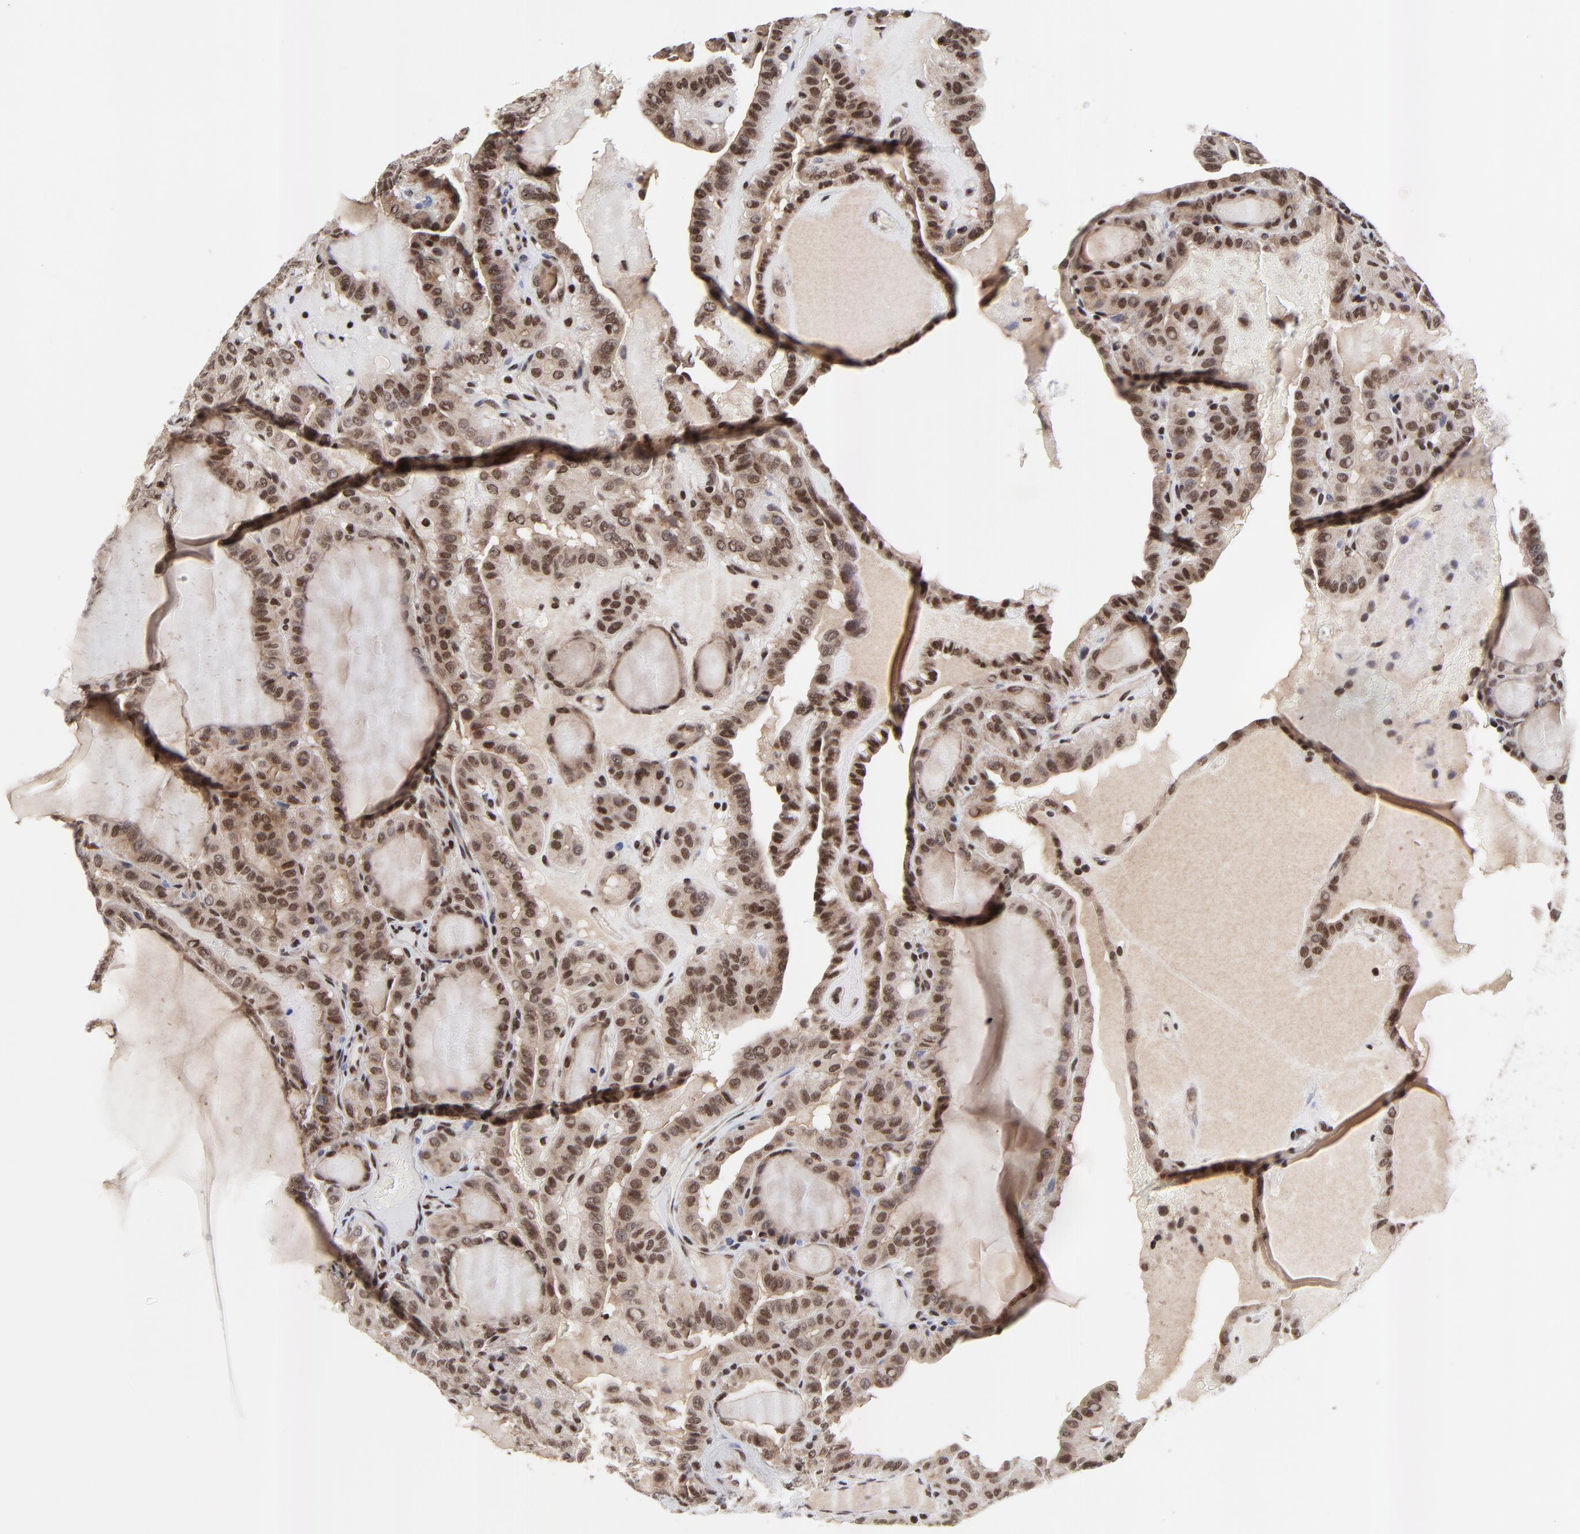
{"staining": {"intensity": "strong", "quantity": ">75%", "location": "nuclear"}, "tissue": "thyroid cancer", "cell_type": "Tumor cells", "image_type": "cancer", "snomed": [{"axis": "morphology", "description": "Papillary adenocarcinoma, NOS"}, {"axis": "topography", "description": "Thyroid gland"}], "caption": "Immunohistochemistry histopathology image of thyroid cancer (papillary adenocarcinoma) stained for a protein (brown), which displays high levels of strong nuclear staining in approximately >75% of tumor cells.", "gene": "ZNF777", "patient": {"sex": "male", "age": 77}}